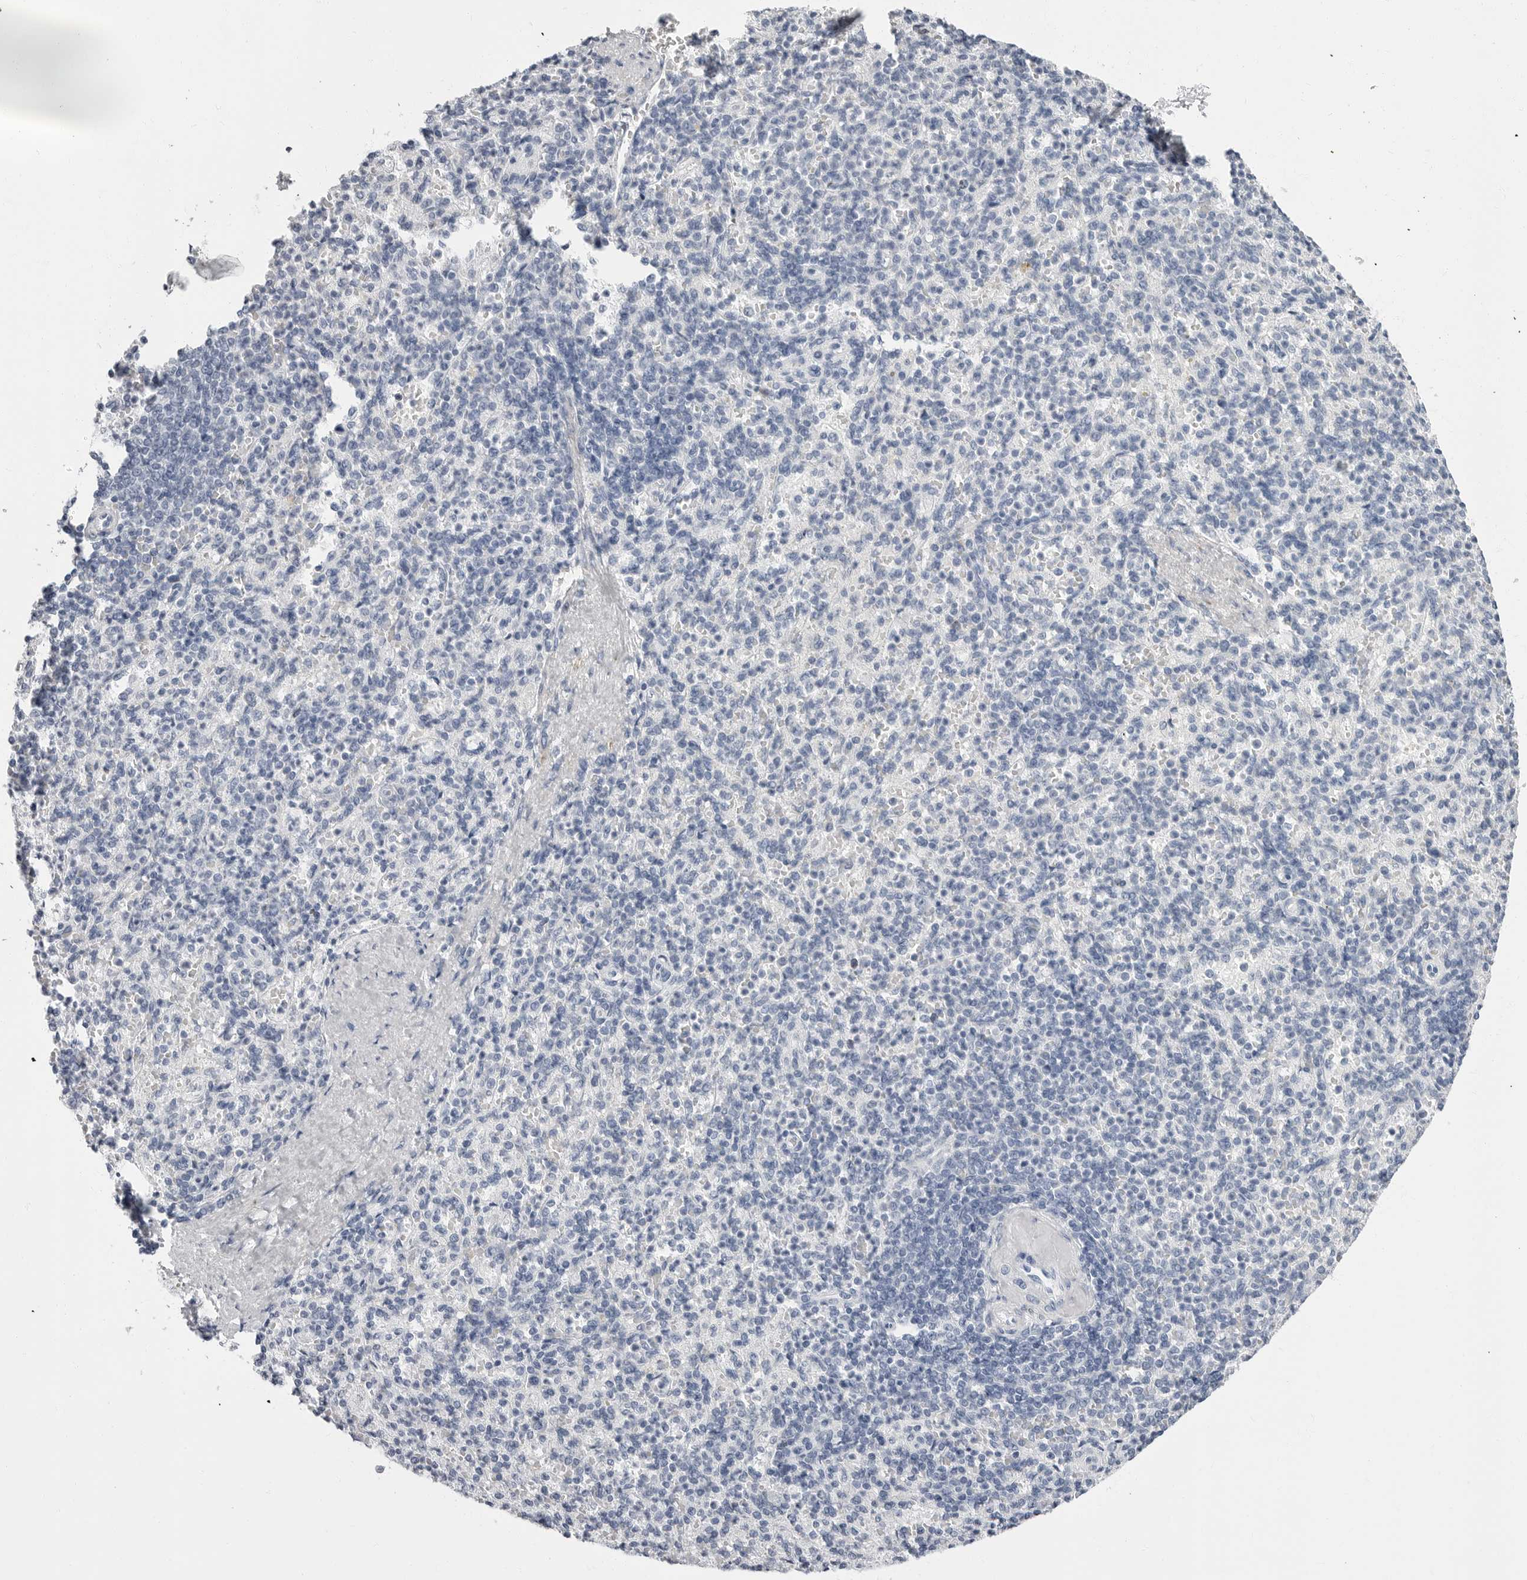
{"staining": {"intensity": "negative", "quantity": "none", "location": "none"}, "tissue": "spleen", "cell_type": "Cells in red pulp", "image_type": "normal", "snomed": [{"axis": "morphology", "description": "Normal tissue, NOS"}, {"axis": "topography", "description": "Spleen"}], "caption": "Immunohistochemistry (IHC) micrograph of normal spleen stained for a protein (brown), which exhibits no positivity in cells in red pulp.", "gene": "ERICH3", "patient": {"sex": "female", "age": 74}}